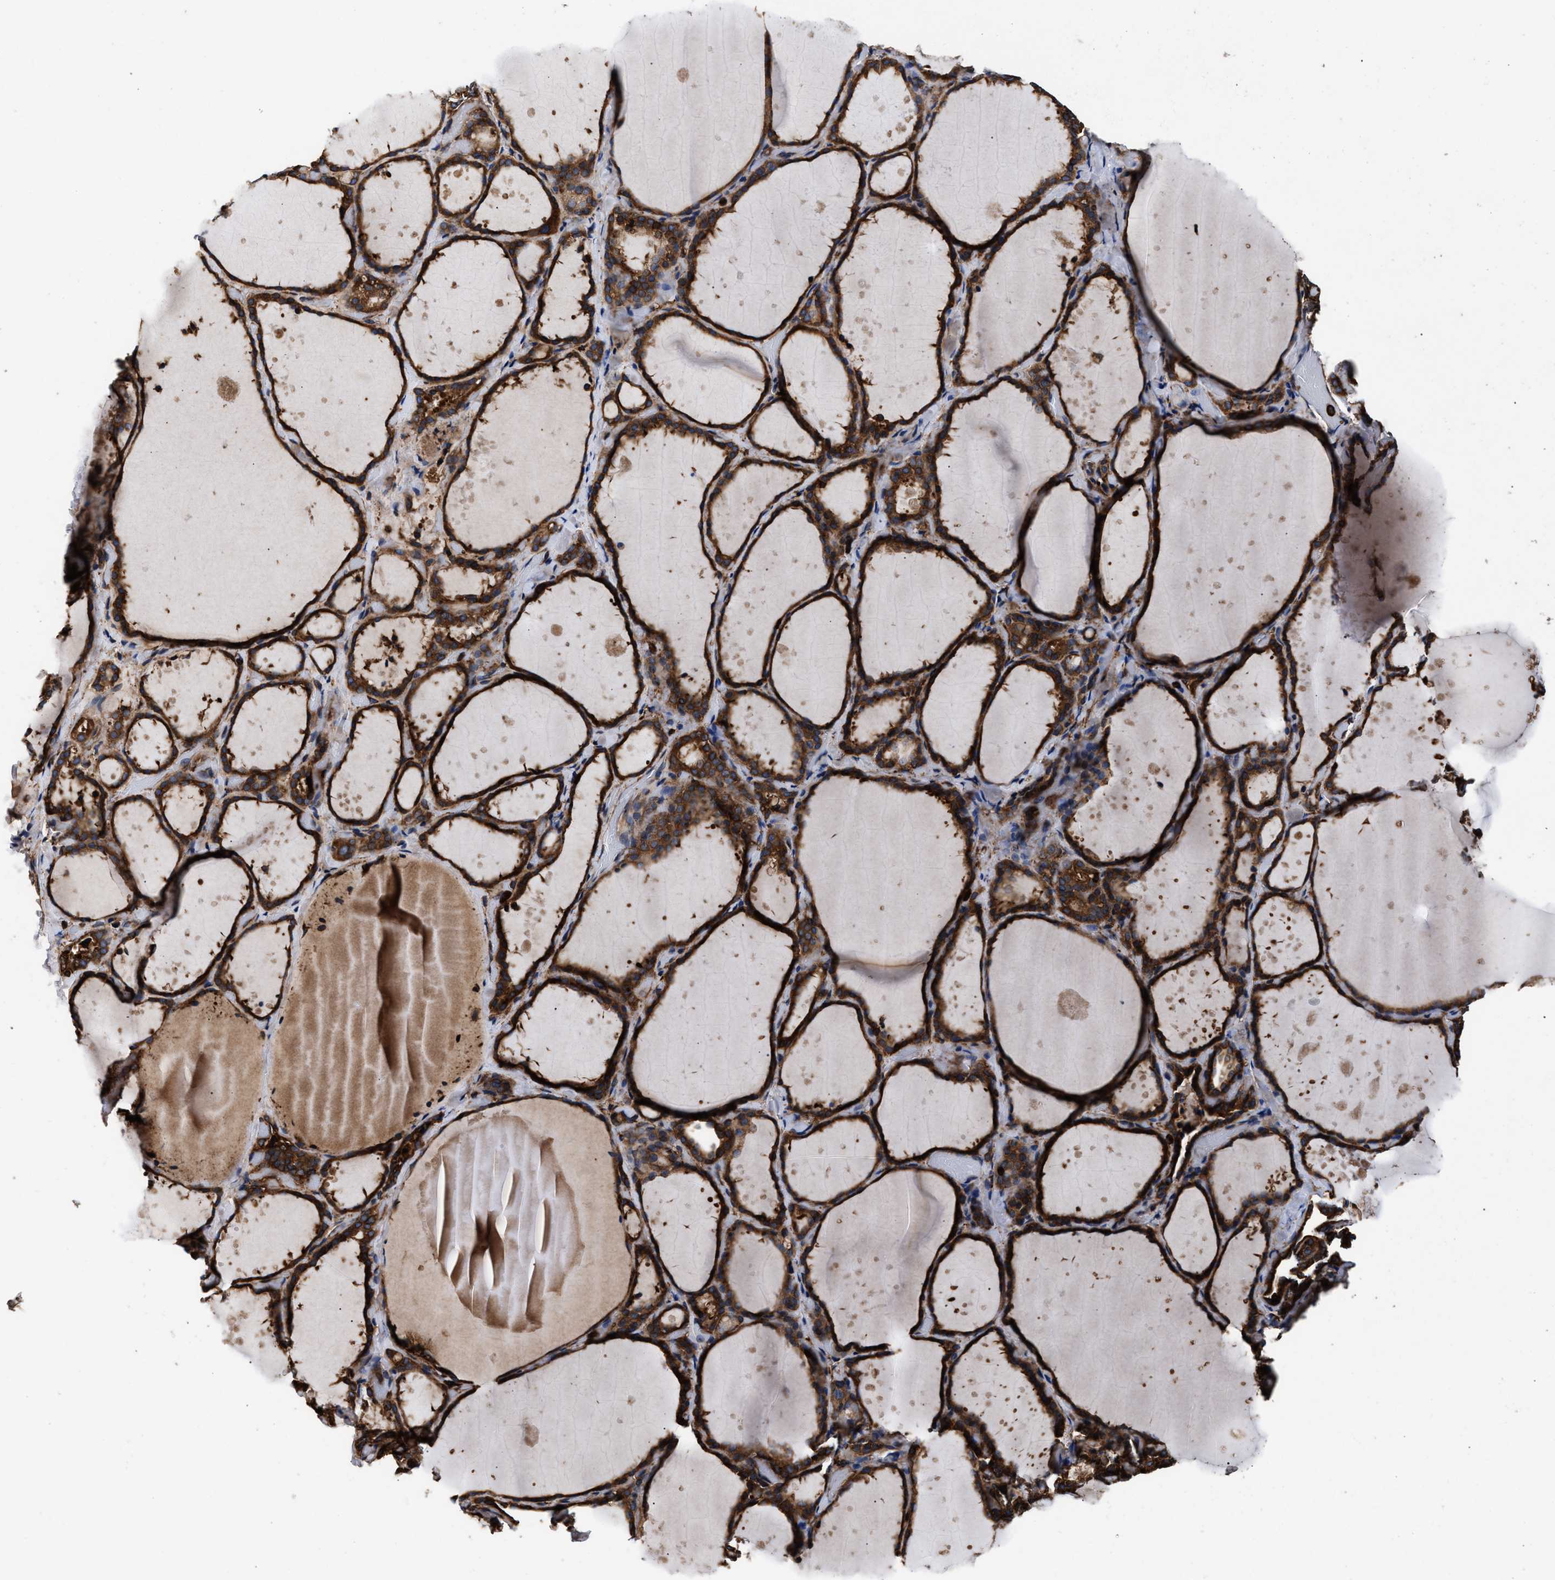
{"staining": {"intensity": "strong", "quantity": ">75%", "location": "cytoplasmic/membranous"}, "tissue": "thyroid gland", "cell_type": "Glandular cells", "image_type": "normal", "snomed": [{"axis": "morphology", "description": "Normal tissue, NOS"}, {"axis": "topography", "description": "Thyroid gland"}], "caption": "Brown immunohistochemical staining in unremarkable human thyroid gland shows strong cytoplasmic/membranous positivity in about >75% of glandular cells.", "gene": "ENSG00000286112", "patient": {"sex": "female", "age": 44}}